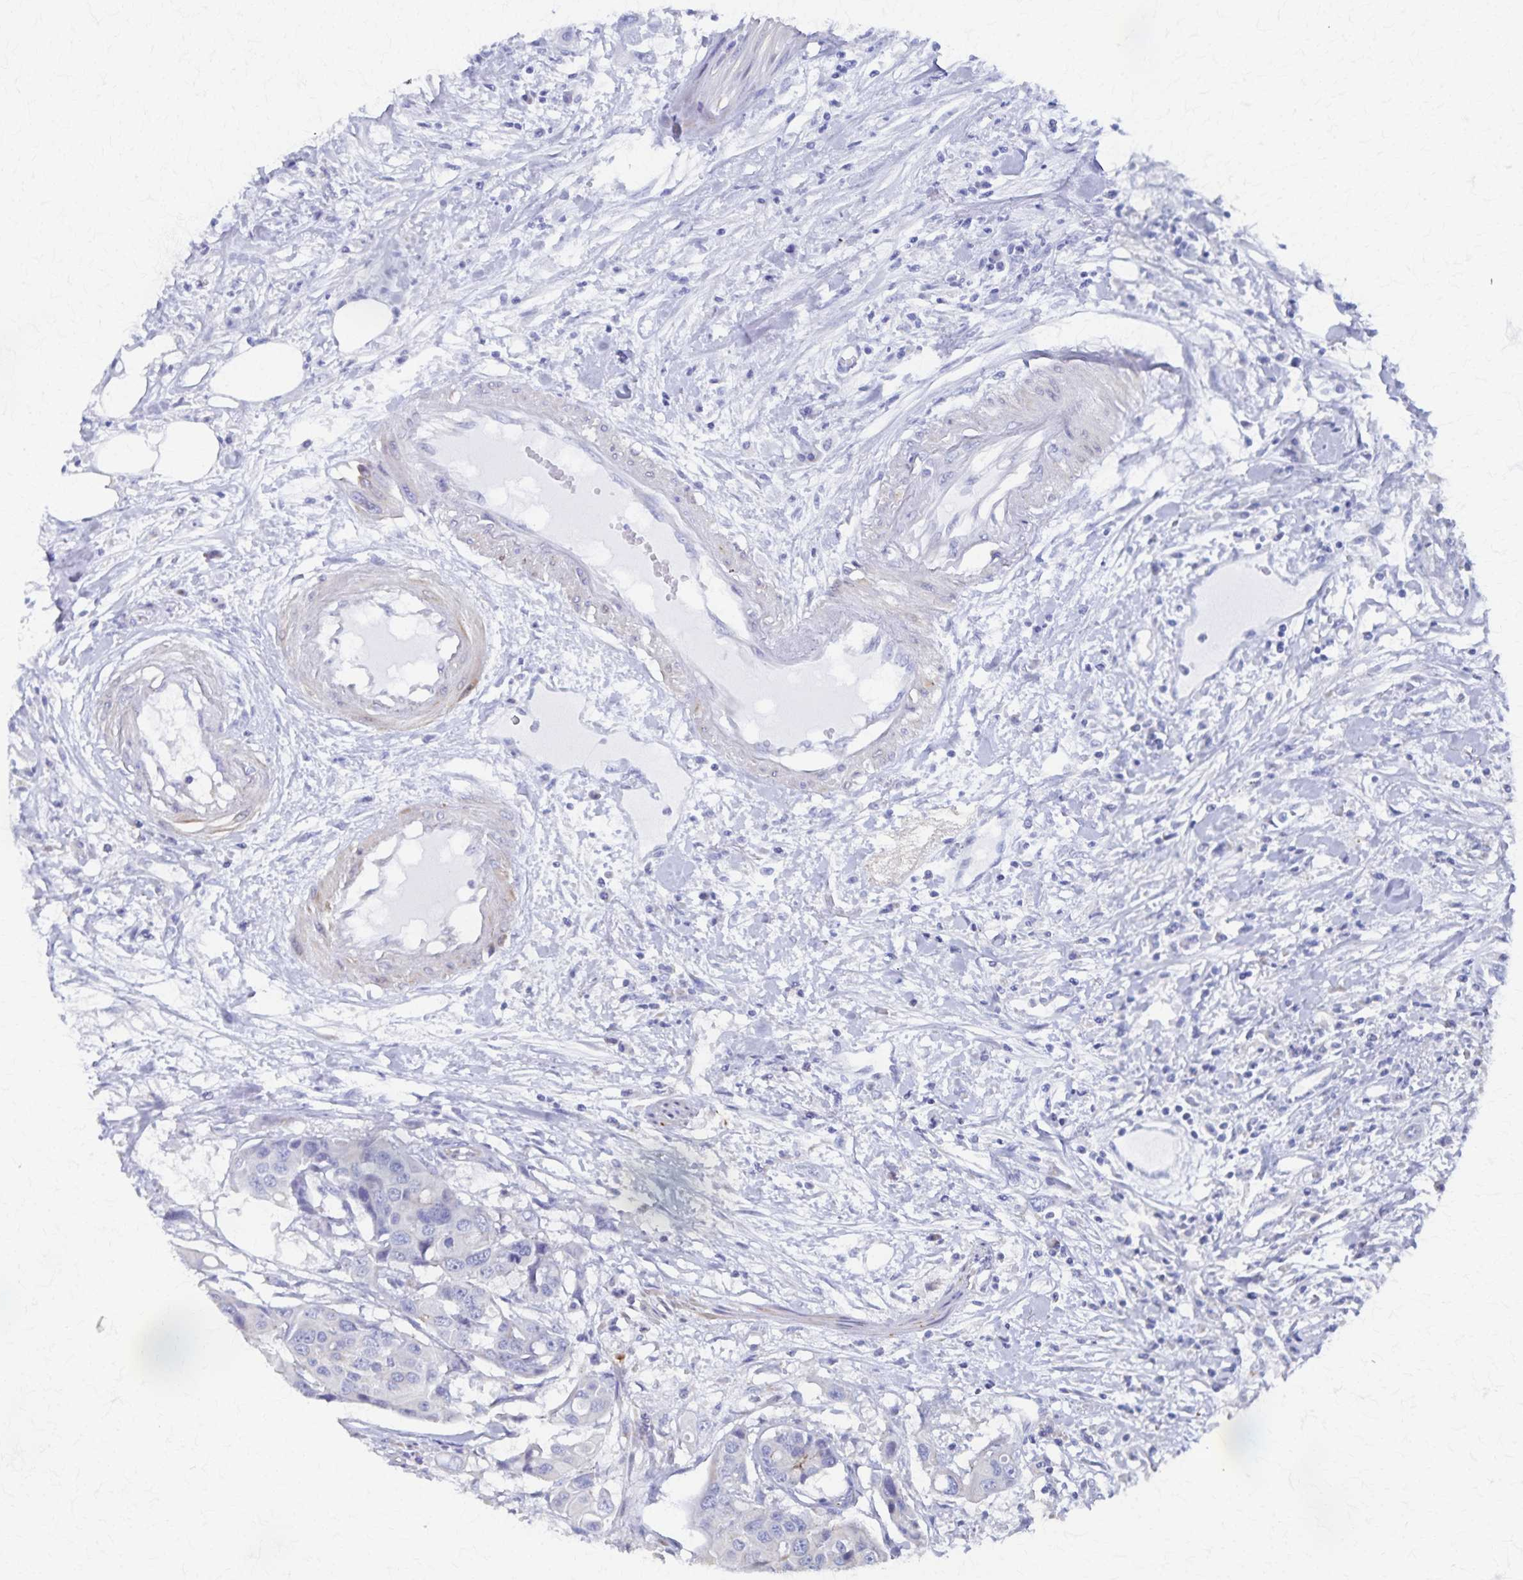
{"staining": {"intensity": "negative", "quantity": "none", "location": "none"}, "tissue": "colorectal cancer", "cell_type": "Tumor cells", "image_type": "cancer", "snomed": [{"axis": "morphology", "description": "Adenocarcinoma, NOS"}, {"axis": "topography", "description": "Colon"}], "caption": "Tumor cells are negative for protein expression in human colorectal cancer (adenocarcinoma).", "gene": "PGAP2", "patient": {"sex": "male", "age": 77}}